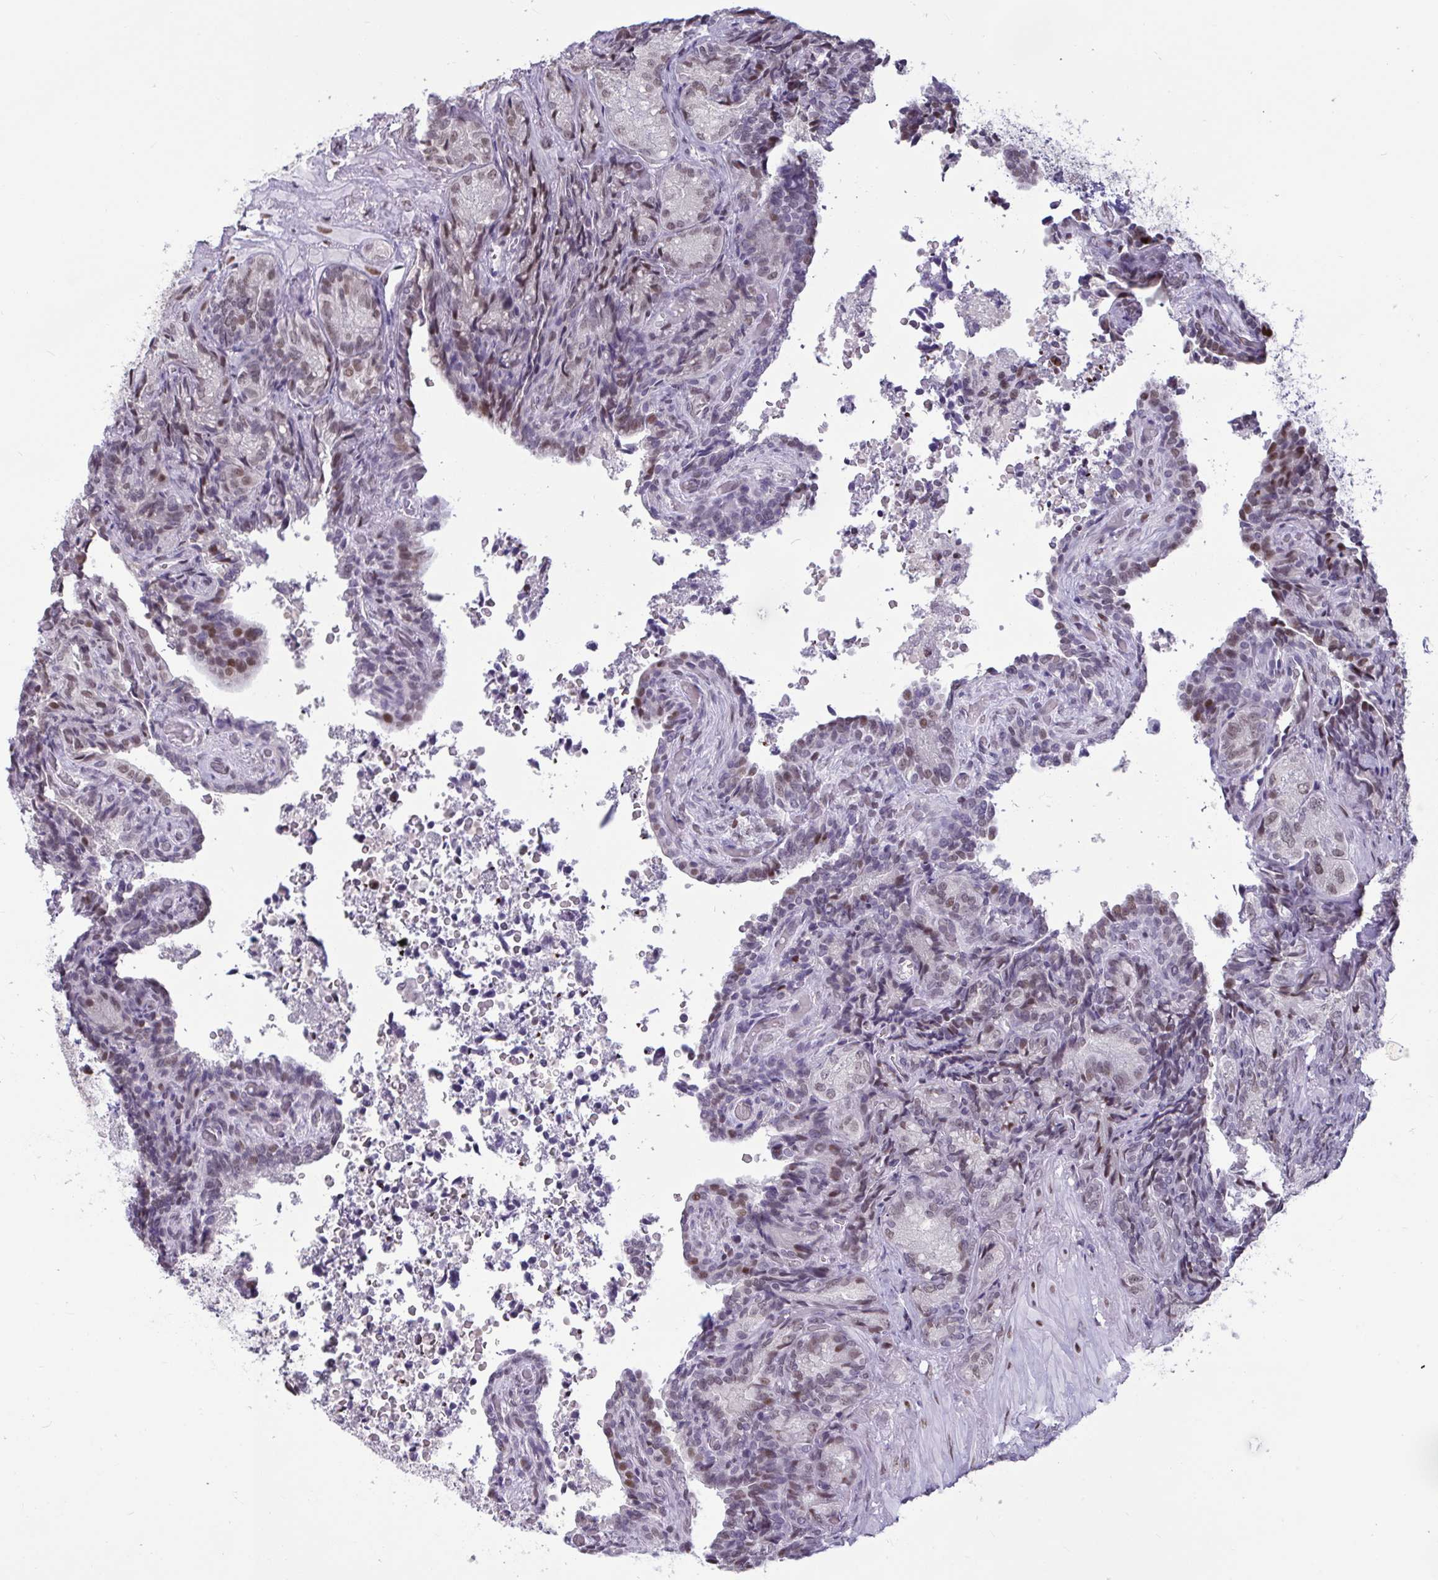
{"staining": {"intensity": "weak", "quantity": "25%-75%", "location": "nuclear"}, "tissue": "seminal vesicle", "cell_type": "Glandular cells", "image_type": "normal", "snomed": [{"axis": "morphology", "description": "Normal tissue, NOS"}, {"axis": "topography", "description": "Seminal veicle"}], "caption": "Human seminal vesicle stained for a protein (brown) demonstrates weak nuclear positive expression in approximately 25%-75% of glandular cells.", "gene": "CBFA2T2", "patient": {"sex": "male", "age": 68}}